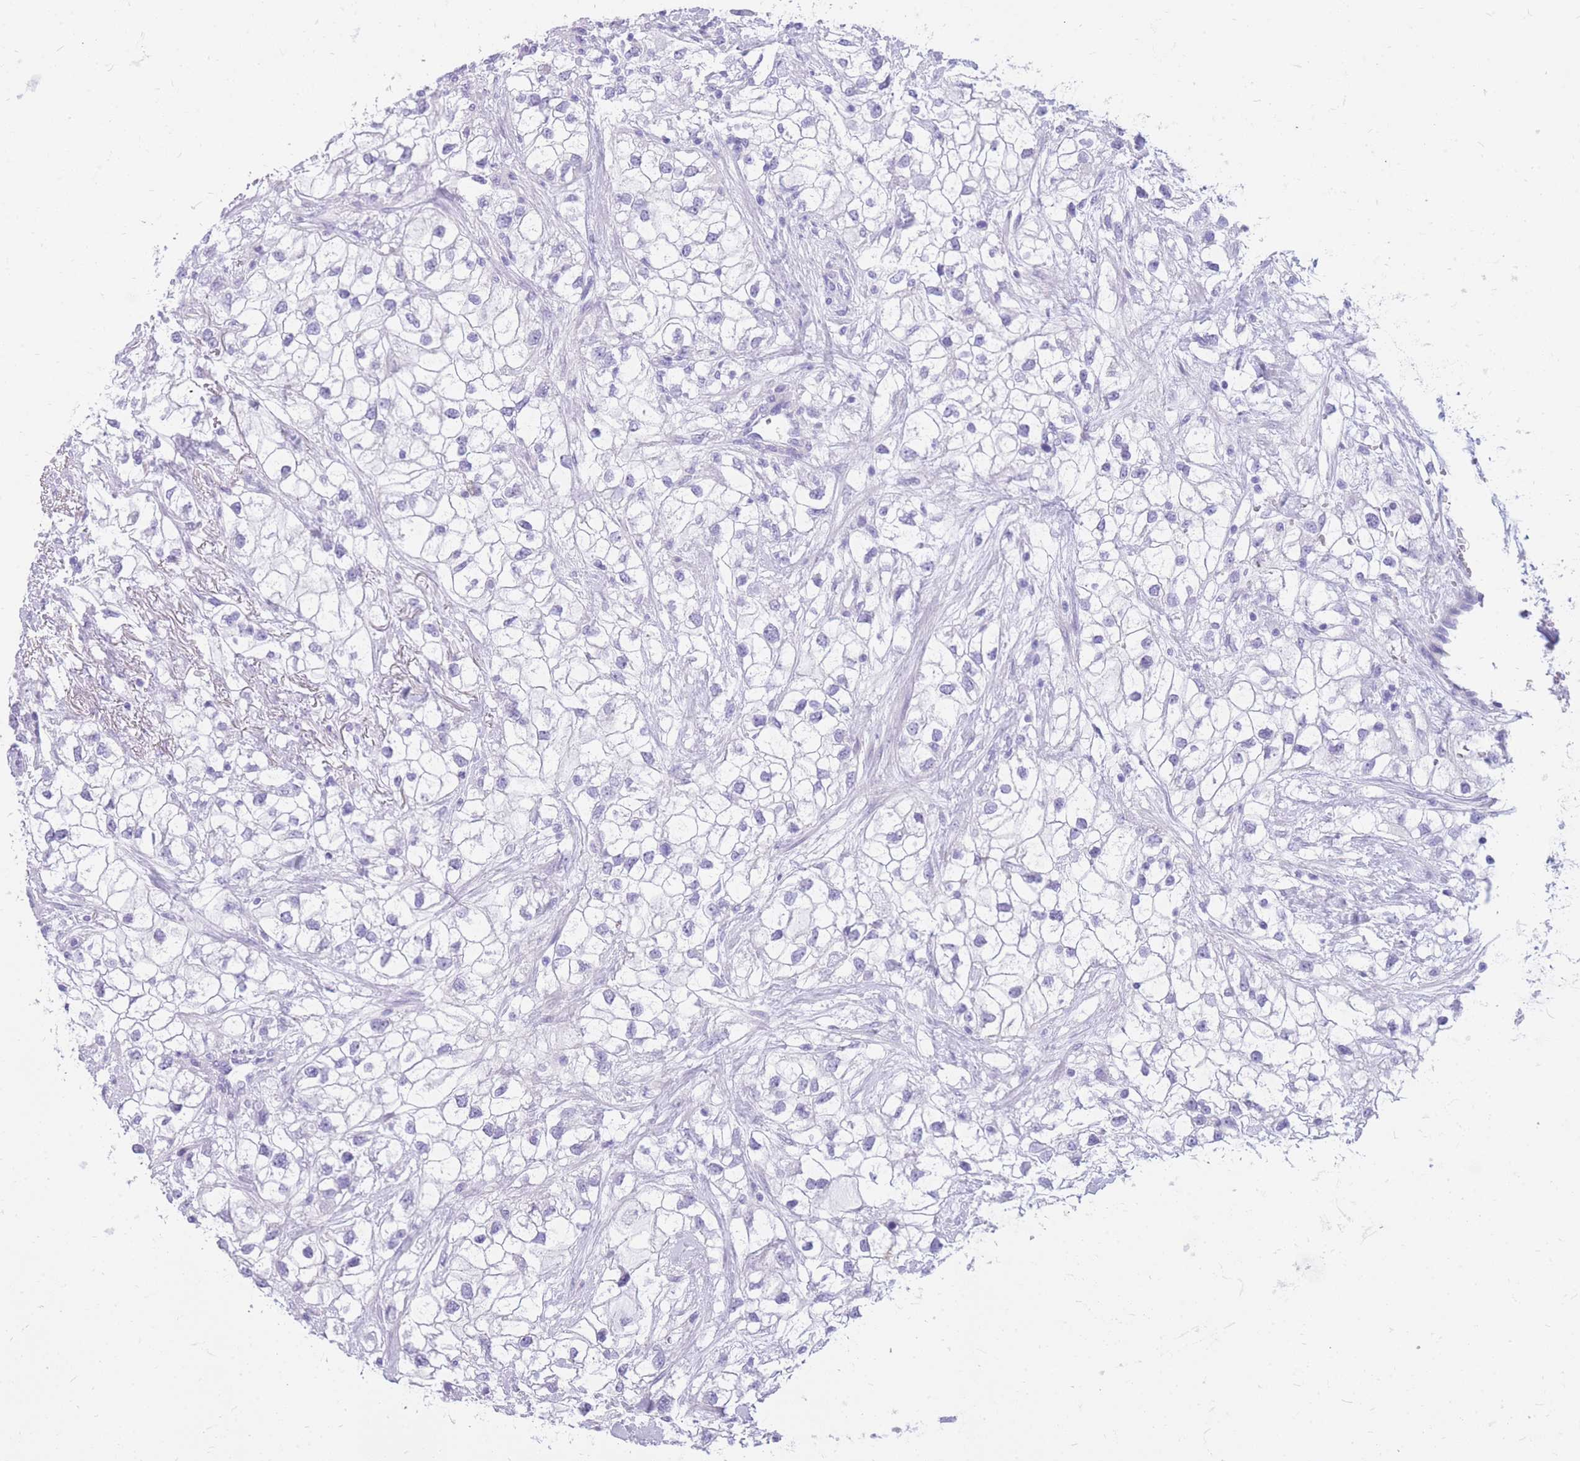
{"staining": {"intensity": "negative", "quantity": "none", "location": "none"}, "tissue": "renal cancer", "cell_type": "Tumor cells", "image_type": "cancer", "snomed": [{"axis": "morphology", "description": "Adenocarcinoma, NOS"}, {"axis": "topography", "description": "Kidney"}], "caption": "An image of human renal cancer (adenocarcinoma) is negative for staining in tumor cells.", "gene": "CYP21A2", "patient": {"sex": "male", "age": 59}}